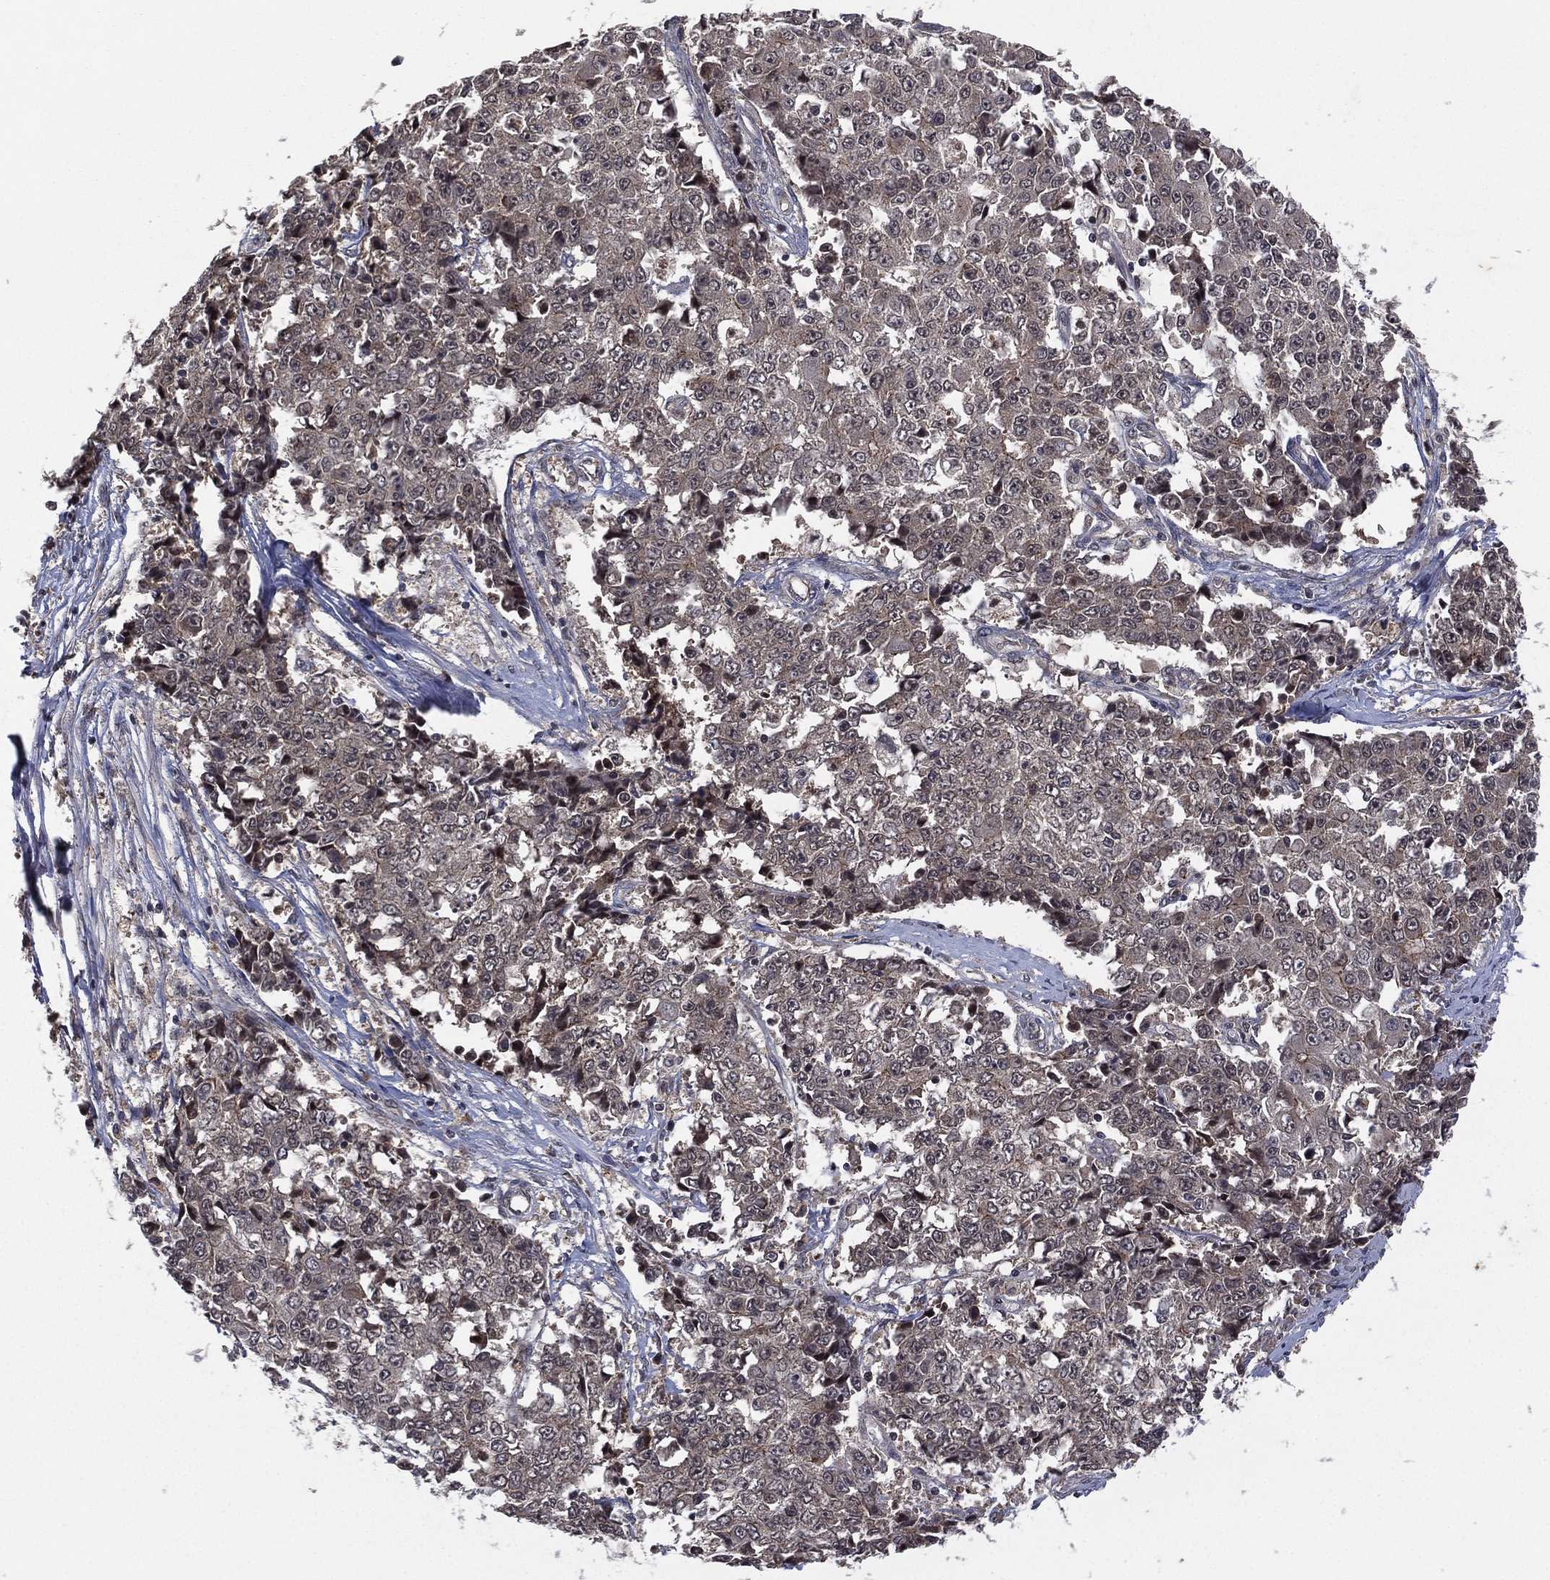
{"staining": {"intensity": "negative", "quantity": "none", "location": "none"}, "tissue": "ovarian cancer", "cell_type": "Tumor cells", "image_type": "cancer", "snomed": [{"axis": "morphology", "description": "Carcinoma, endometroid"}, {"axis": "topography", "description": "Ovary"}], "caption": "High power microscopy micrograph of an IHC histopathology image of ovarian cancer (endometroid carcinoma), revealing no significant expression in tumor cells.", "gene": "ATG4B", "patient": {"sex": "female", "age": 42}}